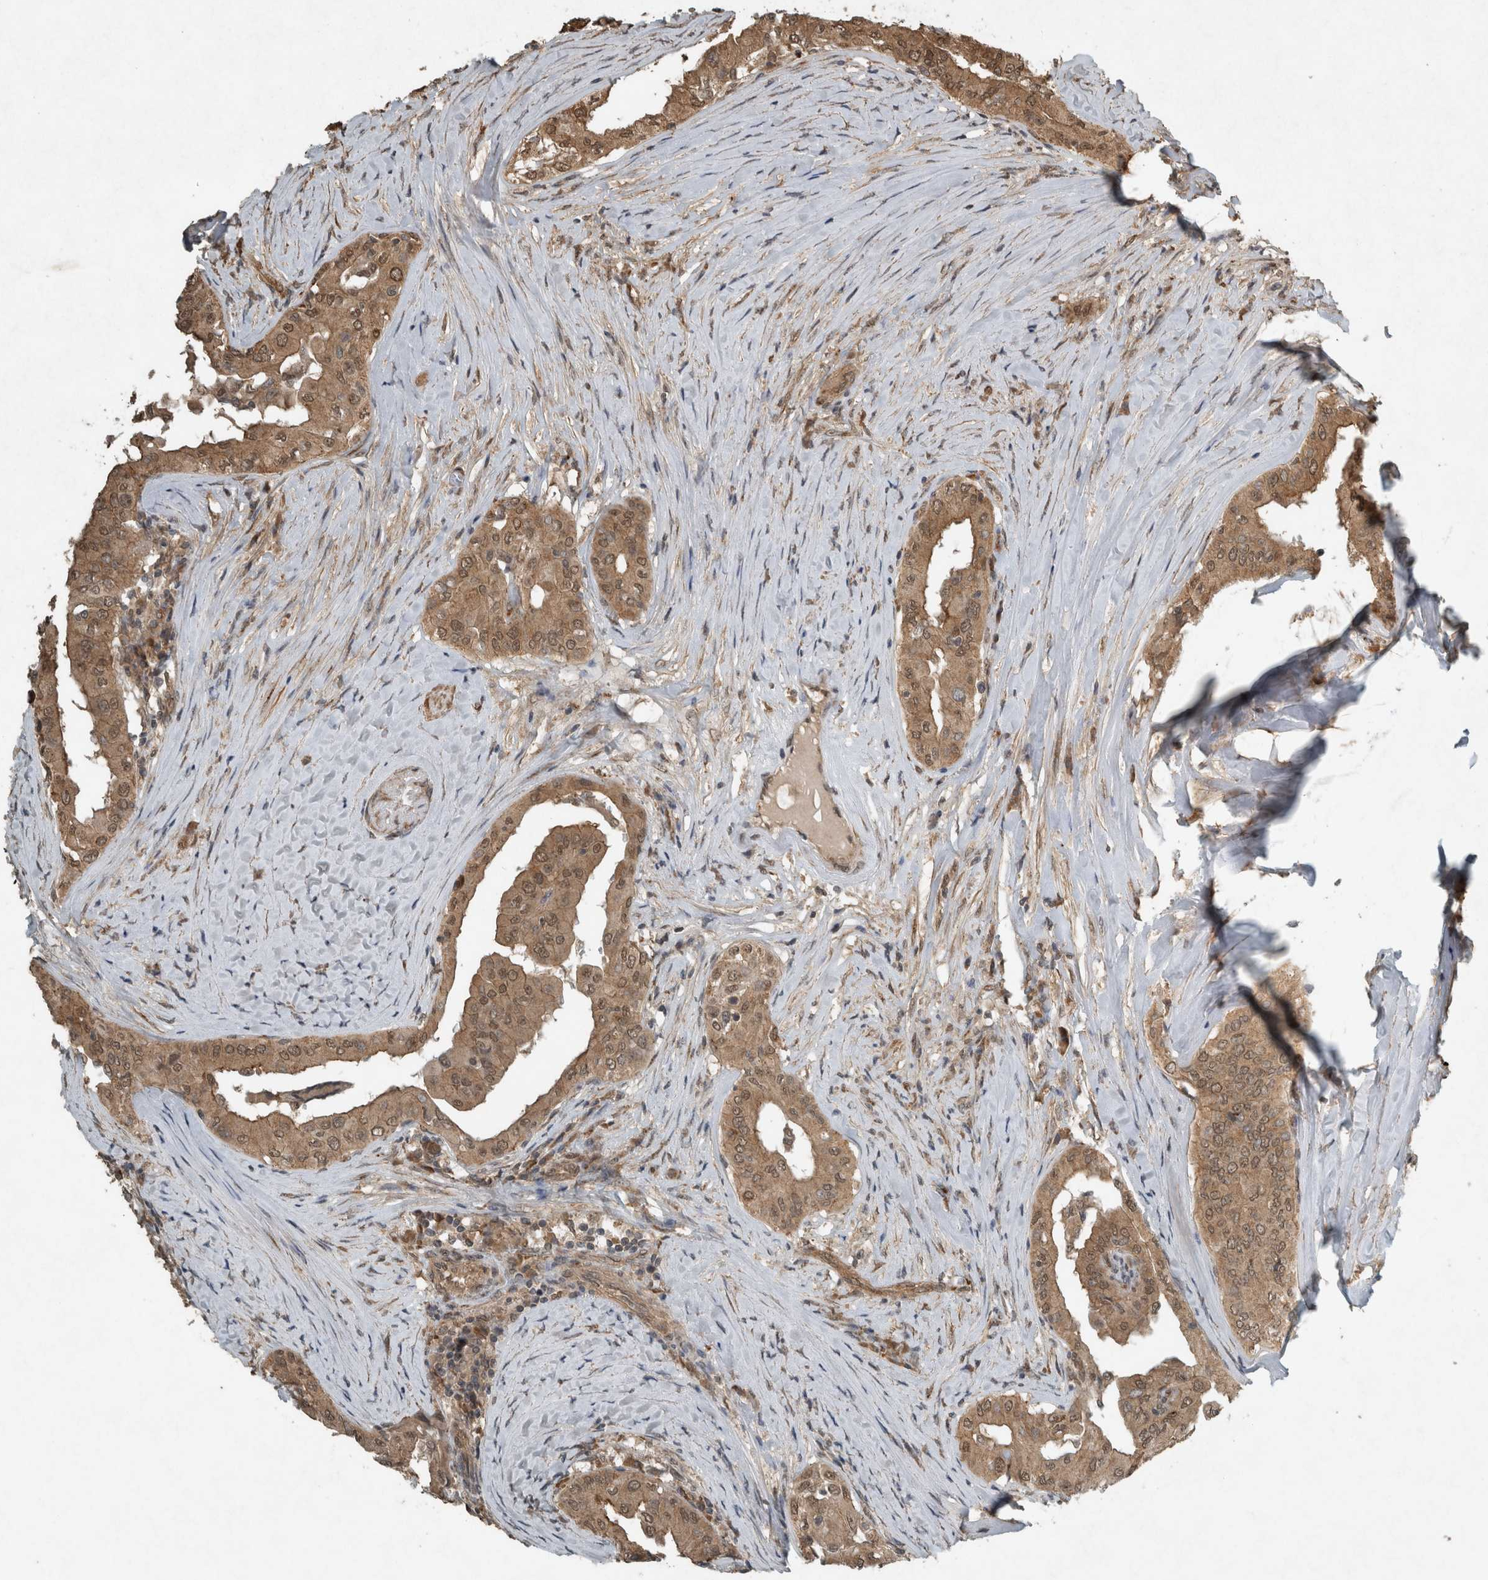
{"staining": {"intensity": "moderate", "quantity": ">75%", "location": "cytoplasmic/membranous,nuclear"}, "tissue": "thyroid cancer", "cell_type": "Tumor cells", "image_type": "cancer", "snomed": [{"axis": "morphology", "description": "Papillary adenocarcinoma, NOS"}, {"axis": "topography", "description": "Thyroid gland"}], "caption": "The image exhibits staining of papillary adenocarcinoma (thyroid), revealing moderate cytoplasmic/membranous and nuclear protein expression (brown color) within tumor cells.", "gene": "ARHGEF12", "patient": {"sex": "male", "age": 33}}